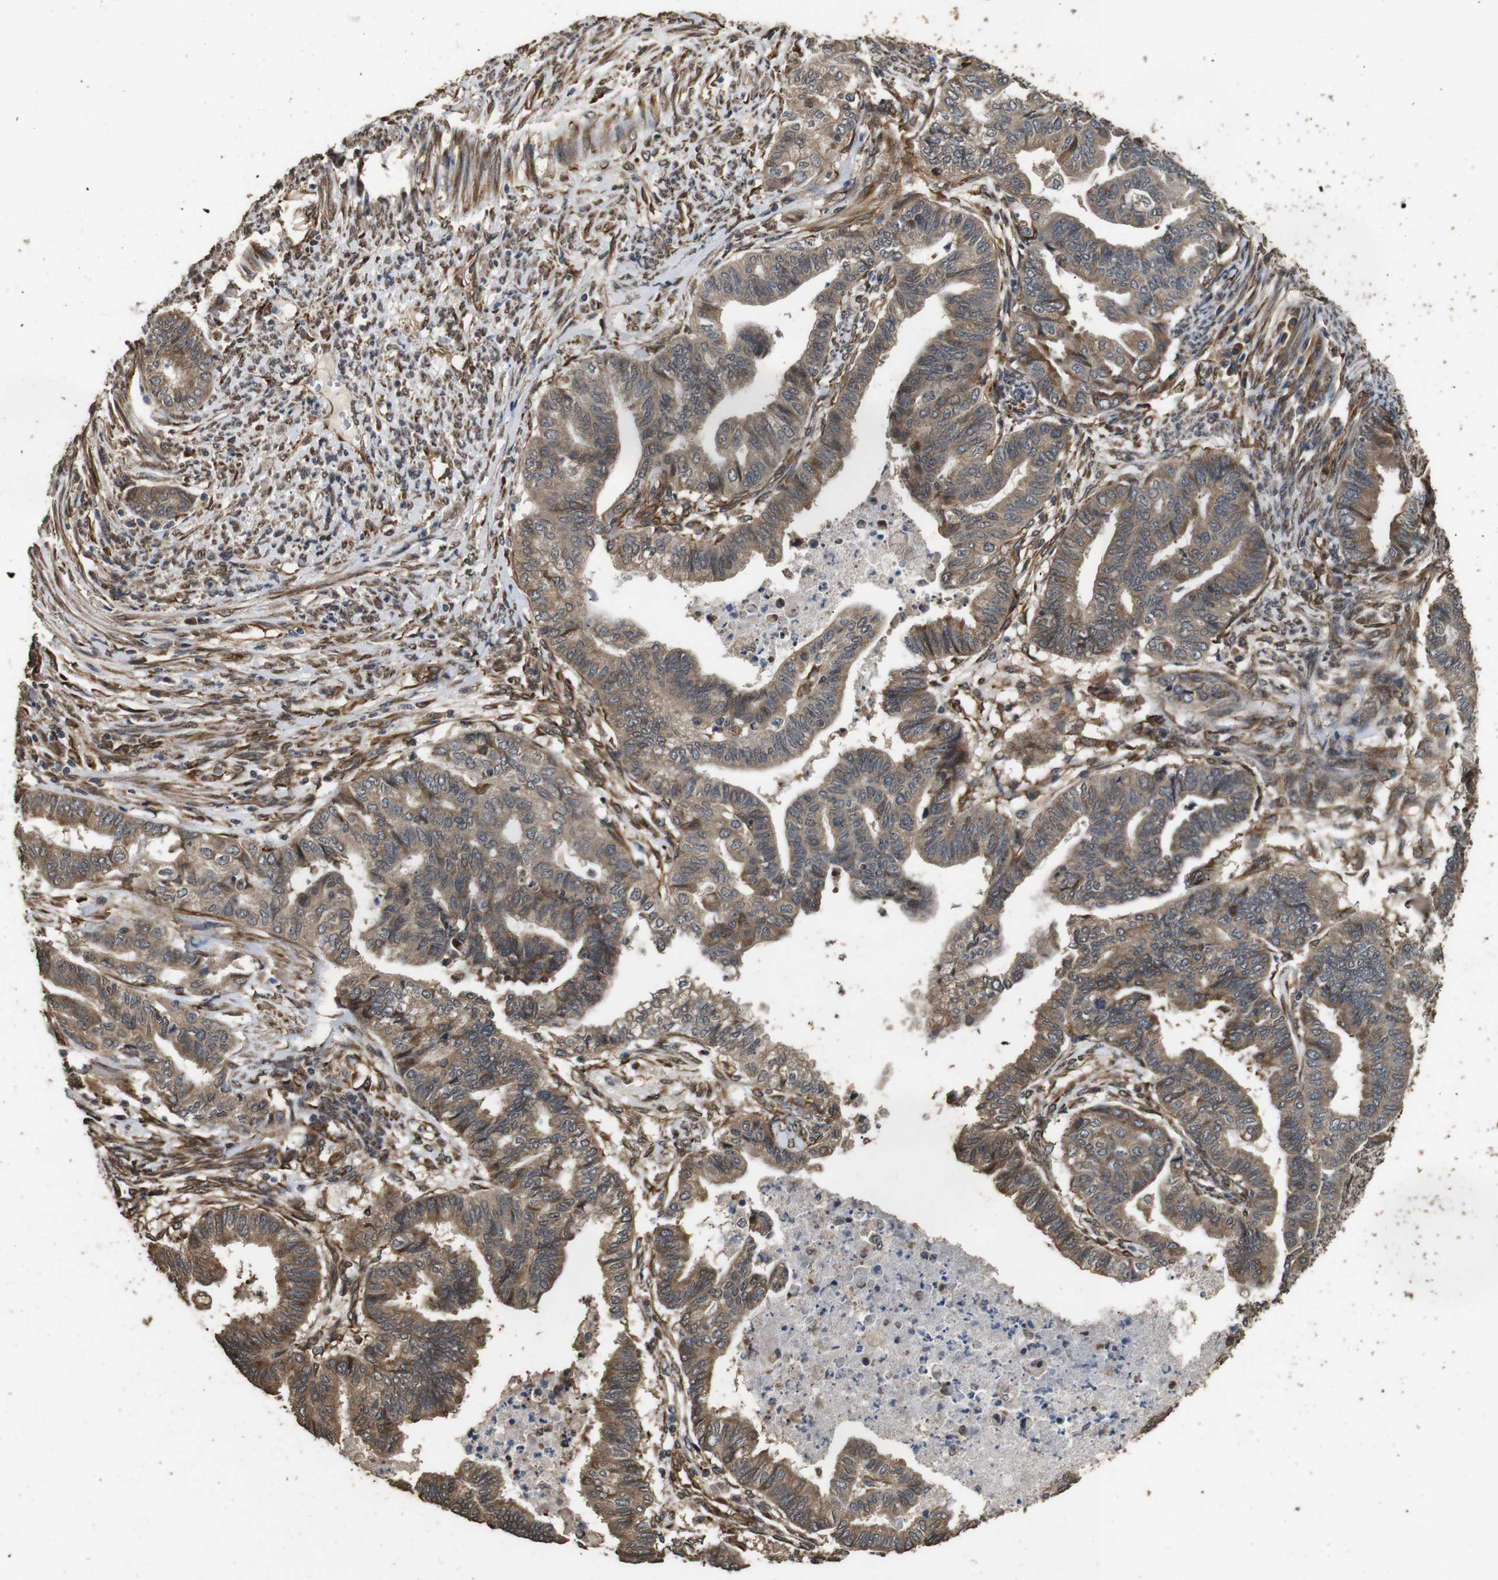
{"staining": {"intensity": "moderate", "quantity": ">75%", "location": "cytoplasmic/membranous"}, "tissue": "endometrial cancer", "cell_type": "Tumor cells", "image_type": "cancer", "snomed": [{"axis": "morphology", "description": "Adenocarcinoma, NOS"}, {"axis": "topography", "description": "Endometrium"}], "caption": "A brown stain labels moderate cytoplasmic/membranous expression of a protein in endometrial adenocarcinoma tumor cells.", "gene": "CNPY4", "patient": {"sex": "female", "age": 79}}